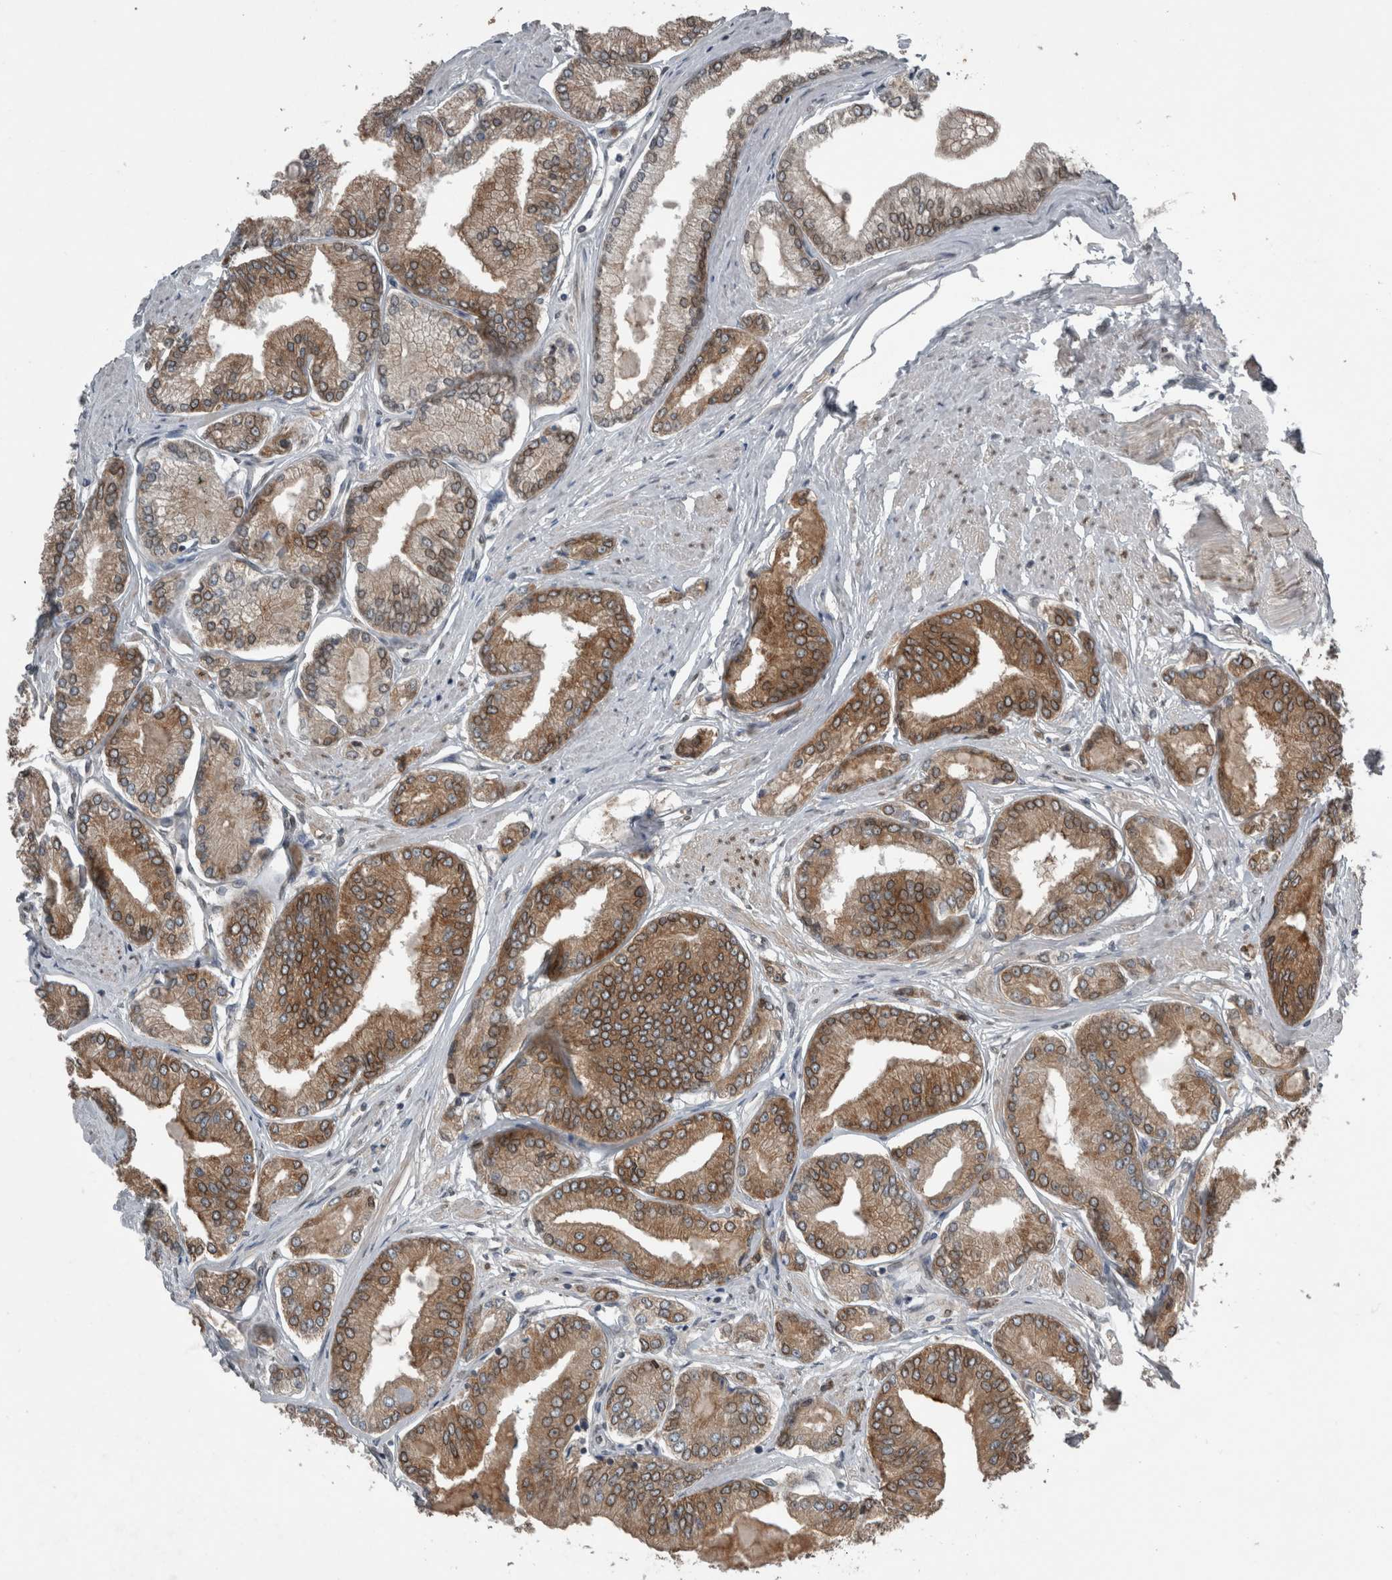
{"staining": {"intensity": "moderate", "quantity": ">75%", "location": "cytoplasmic/membranous,nuclear"}, "tissue": "prostate cancer", "cell_type": "Tumor cells", "image_type": "cancer", "snomed": [{"axis": "morphology", "description": "Adenocarcinoma, Low grade"}, {"axis": "topography", "description": "Prostate"}], "caption": "The micrograph demonstrates a brown stain indicating the presence of a protein in the cytoplasmic/membranous and nuclear of tumor cells in prostate cancer.", "gene": "RANBP2", "patient": {"sex": "male", "age": 52}}